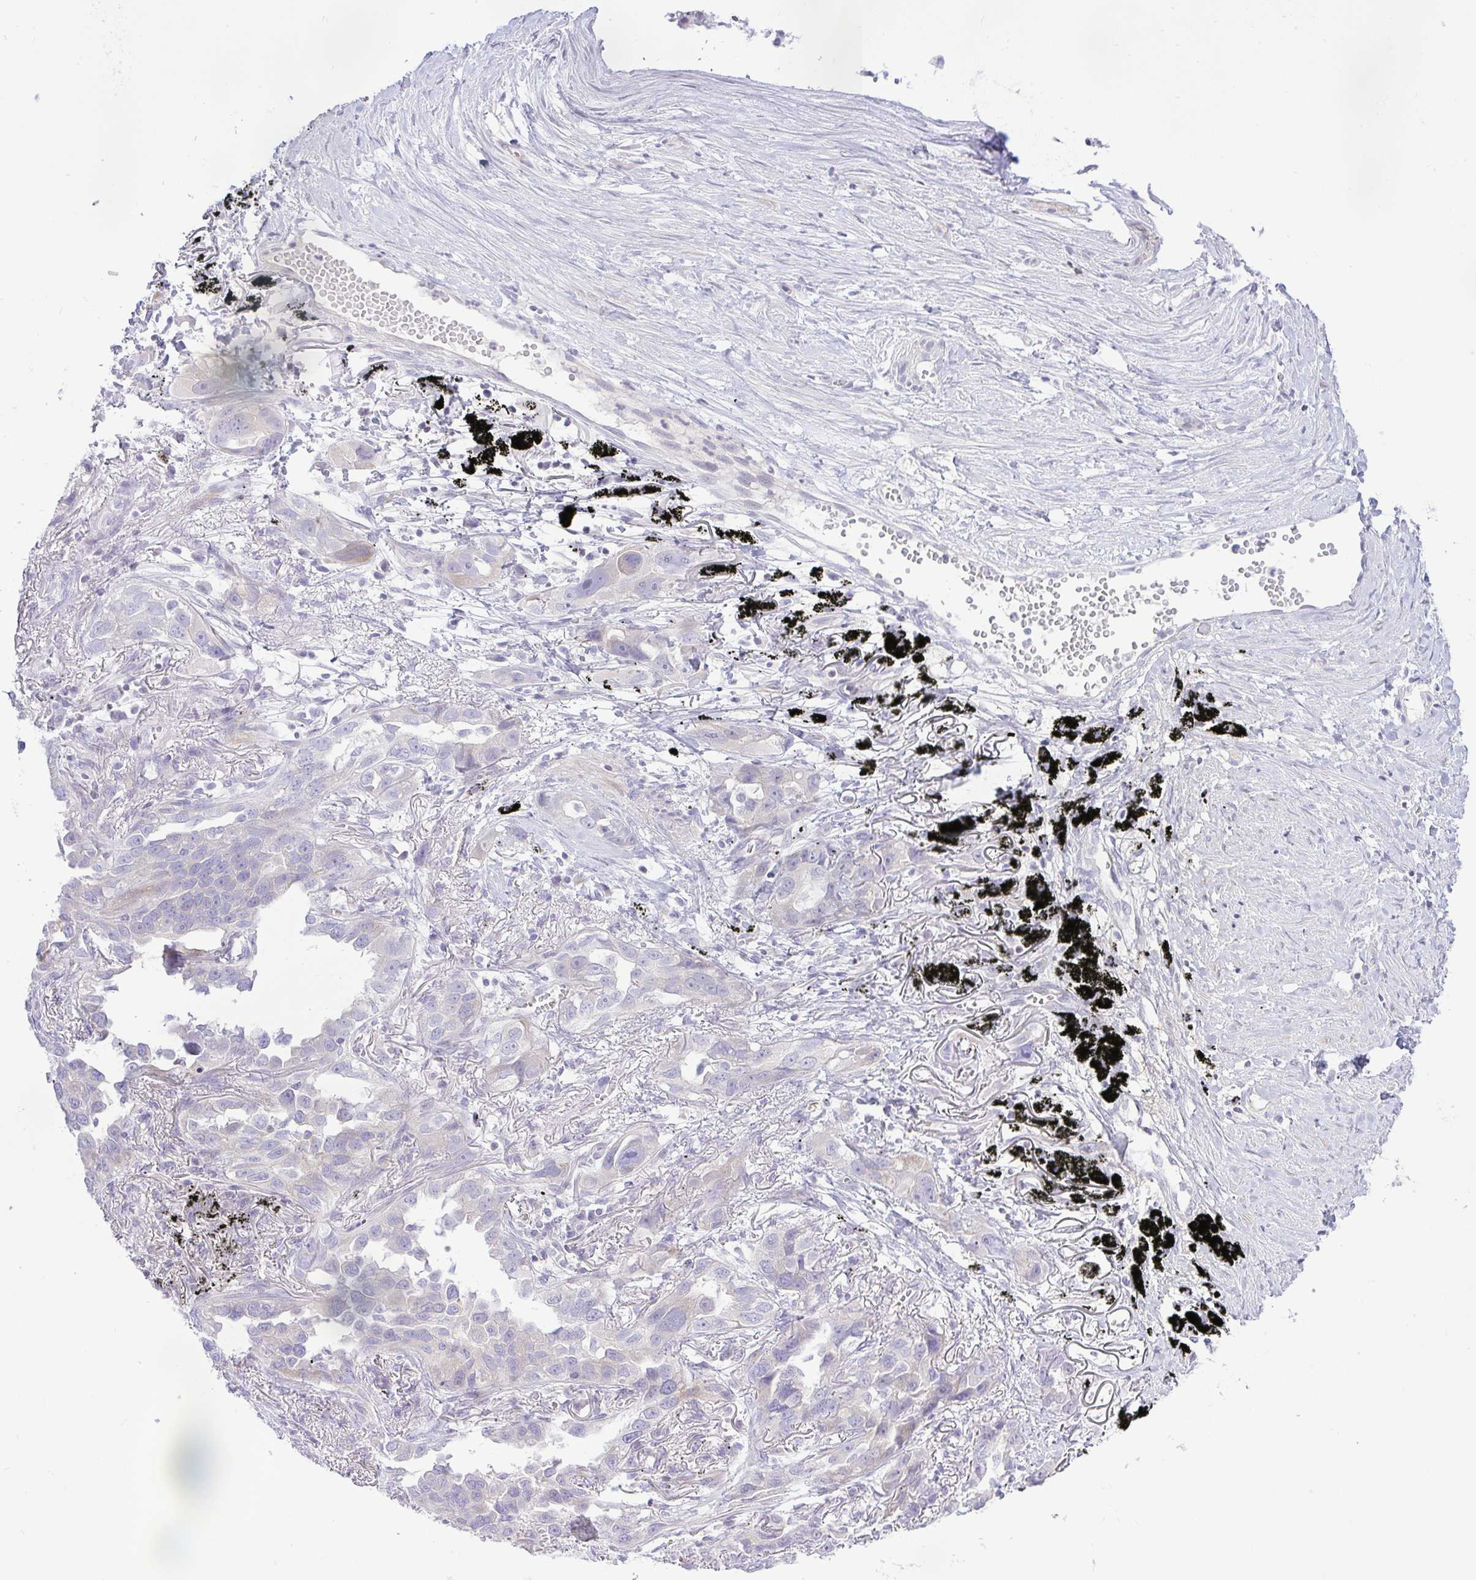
{"staining": {"intensity": "negative", "quantity": "none", "location": "none"}, "tissue": "lung cancer", "cell_type": "Tumor cells", "image_type": "cancer", "snomed": [{"axis": "morphology", "description": "Adenocarcinoma, NOS"}, {"axis": "topography", "description": "Lung"}], "caption": "This histopathology image is of lung cancer stained with immunohistochemistry to label a protein in brown with the nuclei are counter-stained blue. There is no staining in tumor cells.", "gene": "ZNF101", "patient": {"sex": "male", "age": 67}}